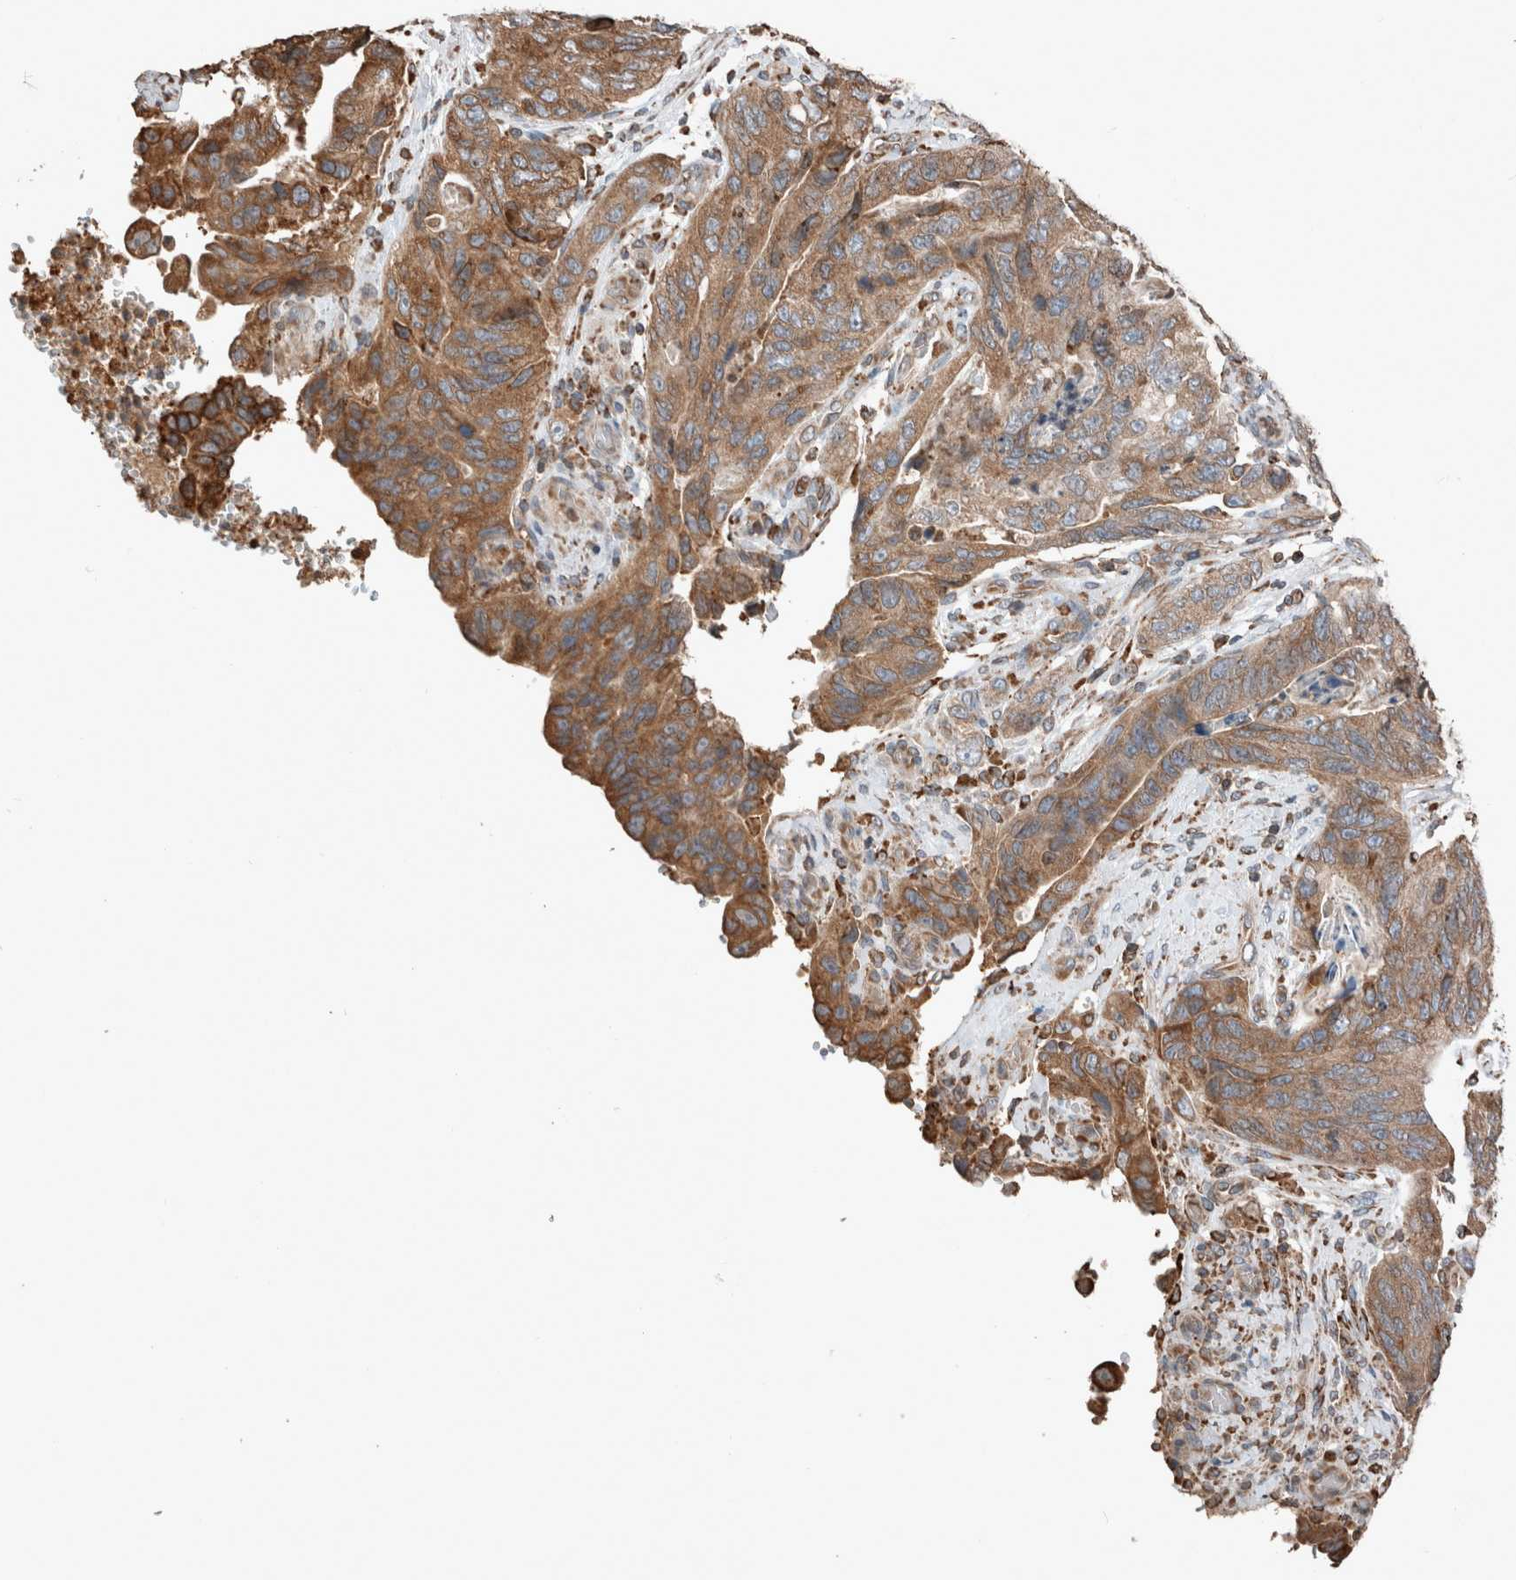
{"staining": {"intensity": "moderate", "quantity": ">75%", "location": "cytoplasmic/membranous"}, "tissue": "stomach cancer", "cell_type": "Tumor cells", "image_type": "cancer", "snomed": [{"axis": "morphology", "description": "Adenocarcinoma, NOS"}, {"axis": "topography", "description": "Stomach"}], "caption": "Protein expression analysis of stomach adenocarcinoma reveals moderate cytoplasmic/membranous positivity in approximately >75% of tumor cells.", "gene": "ERAP2", "patient": {"sex": "female", "age": 89}}